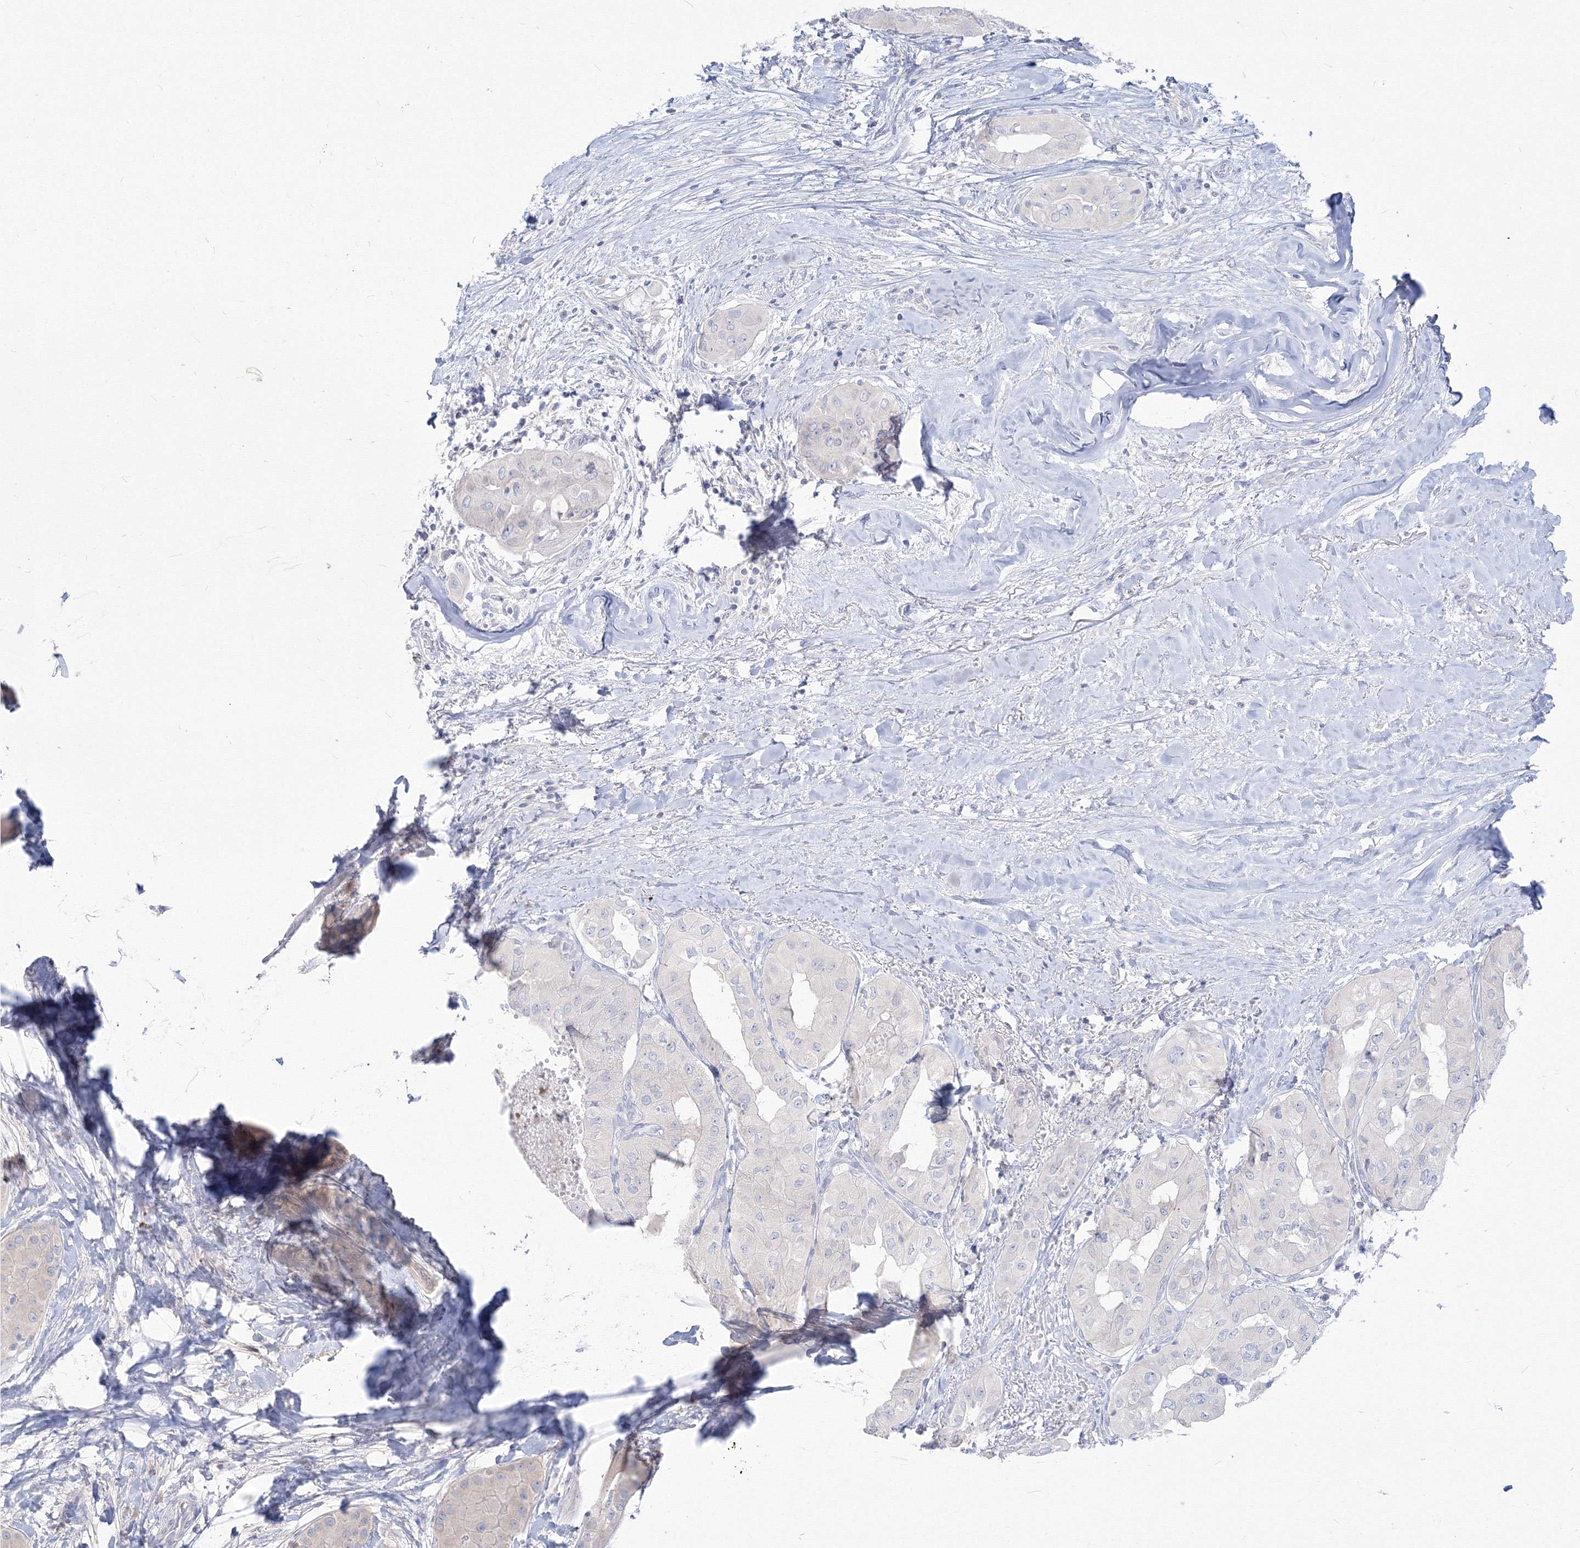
{"staining": {"intensity": "negative", "quantity": "none", "location": "none"}, "tissue": "thyroid cancer", "cell_type": "Tumor cells", "image_type": "cancer", "snomed": [{"axis": "morphology", "description": "Papillary adenocarcinoma, NOS"}, {"axis": "topography", "description": "Thyroid gland"}], "caption": "Papillary adenocarcinoma (thyroid) was stained to show a protein in brown. There is no significant staining in tumor cells. Brightfield microscopy of immunohistochemistry (IHC) stained with DAB (brown) and hematoxylin (blue), captured at high magnification.", "gene": "FBXL8", "patient": {"sex": "female", "age": 59}}